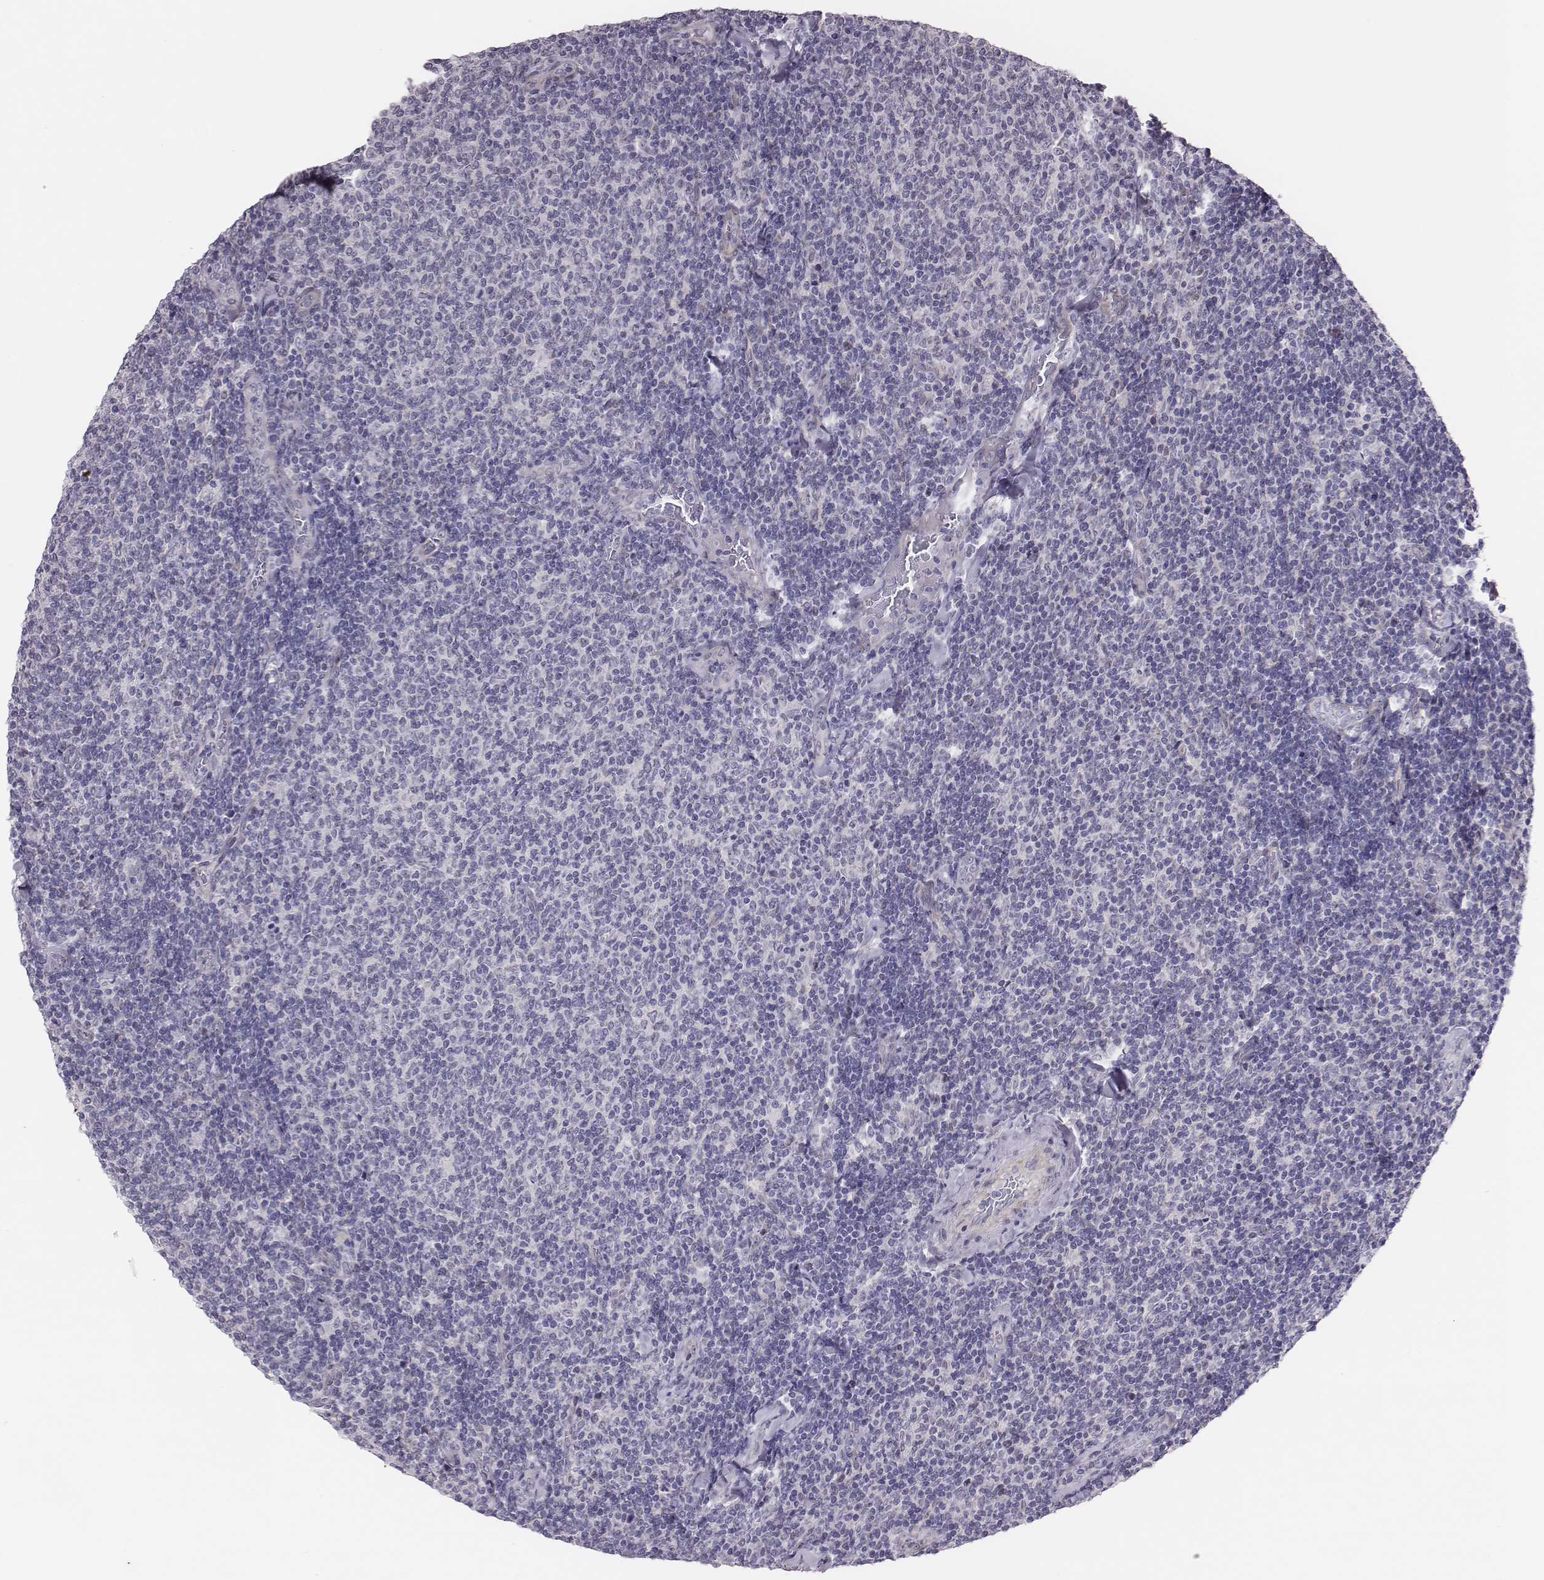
{"staining": {"intensity": "negative", "quantity": "none", "location": "none"}, "tissue": "lymphoma", "cell_type": "Tumor cells", "image_type": "cancer", "snomed": [{"axis": "morphology", "description": "Malignant lymphoma, non-Hodgkin's type, Low grade"}, {"axis": "topography", "description": "Lymph node"}], "caption": "Histopathology image shows no significant protein positivity in tumor cells of low-grade malignant lymphoma, non-Hodgkin's type. (DAB immunohistochemistry (IHC) visualized using brightfield microscopy, high magnification).", "gene": "SCML2", "patient": {"sex": "male", "age": 52}}